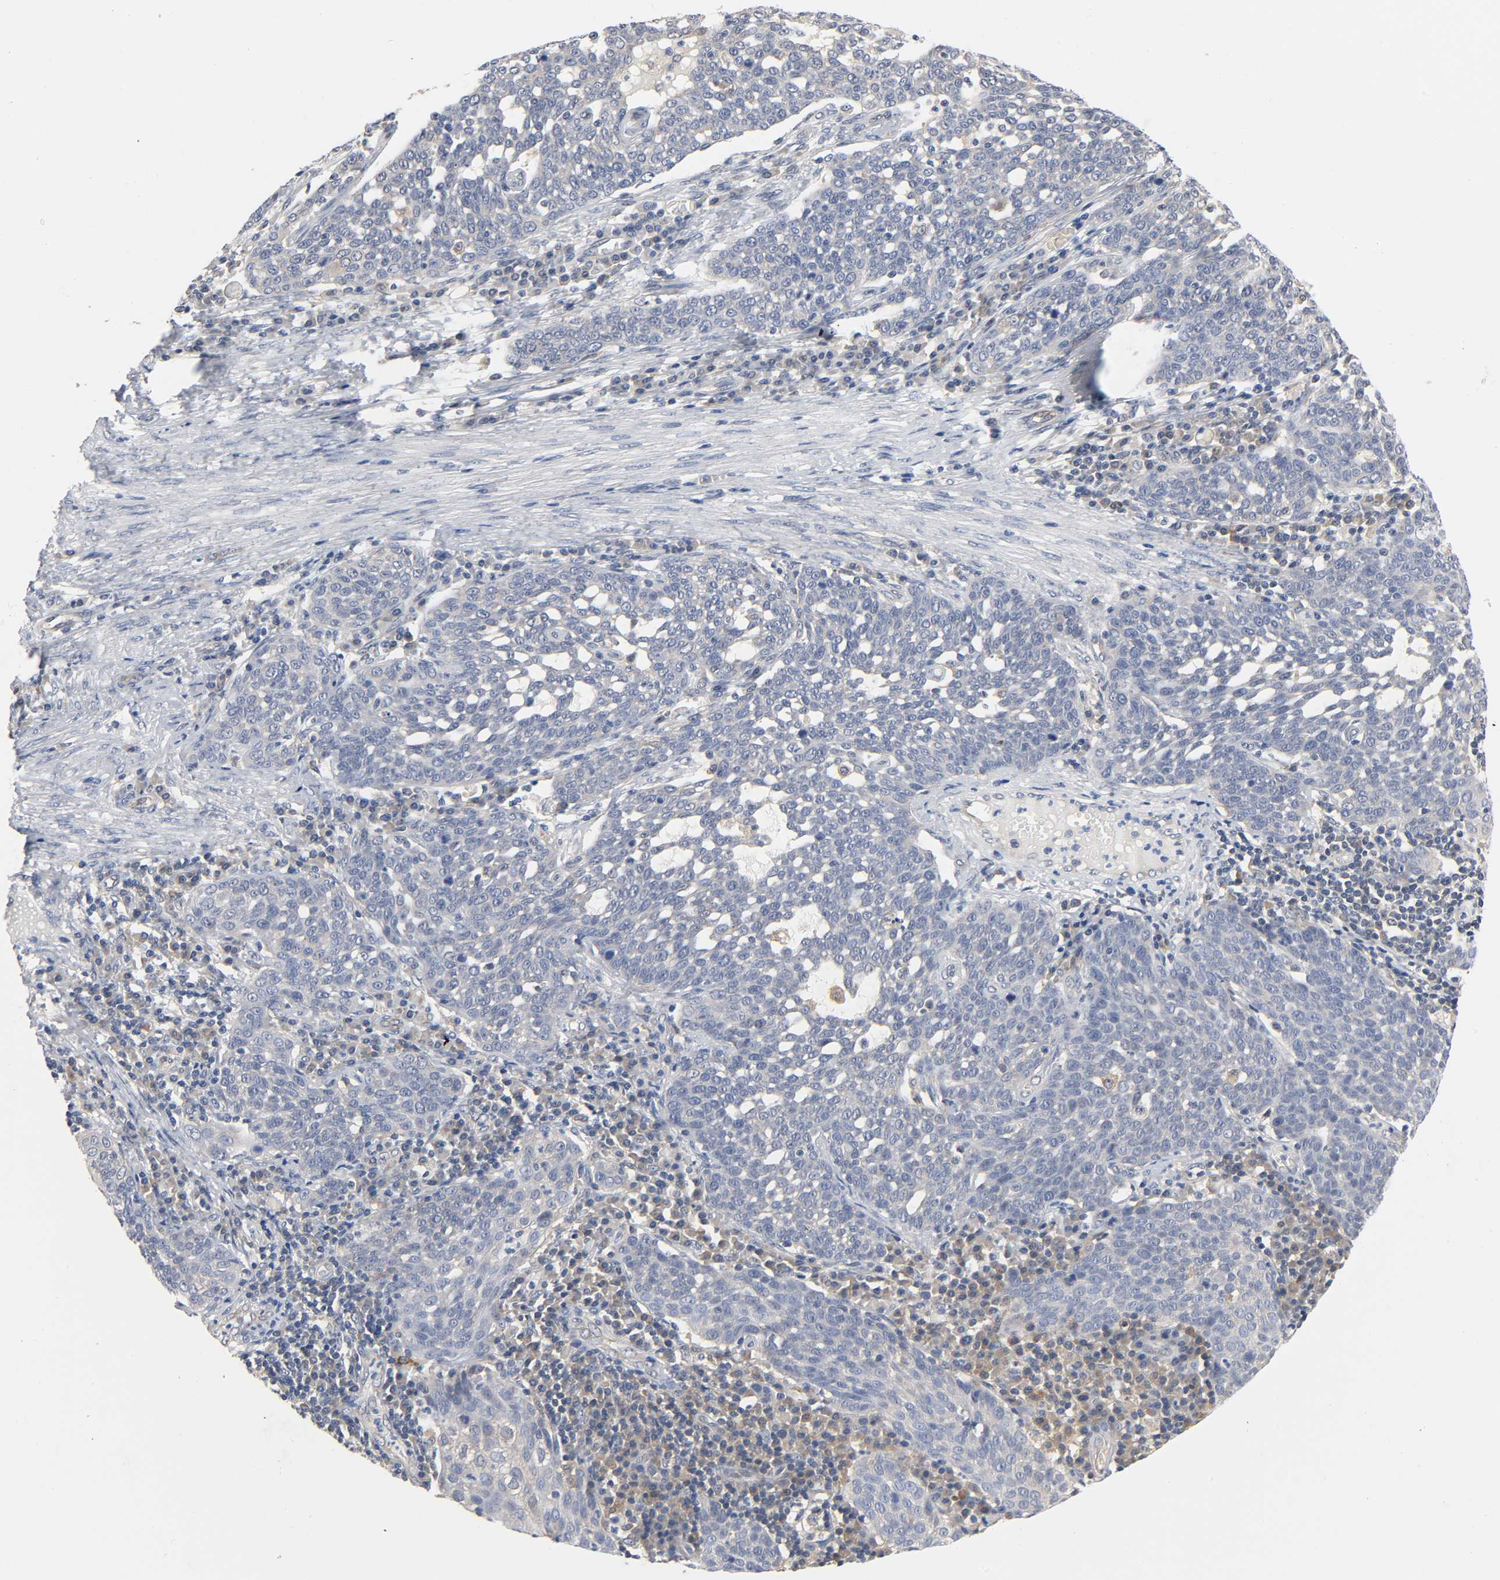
{"staining": {"intensity": "negative", "quantity": "none", "location": "none"}, "tissue": "cervical cancer", "cell_type": "Tumor cells", "image_type": "cancer", "snomed": [{"axis": "morphology", "description": "Squamous cell carcinoma, NOS"}, {"axis": "topography", "description": "Cervix"}], "caption": "Immunohistochemistry micrograph of neoplastic tissue: human squamous cell carcinoma (cervical) stained with DAB (3,3'-diaminobenzidine) demonstrates no significant protein expression in tumor cells. (Immunohistochemistry, brightfield microscopy, high magnification).", "gene": "FYN", "patient": {"sex": "female", "age": 34}}